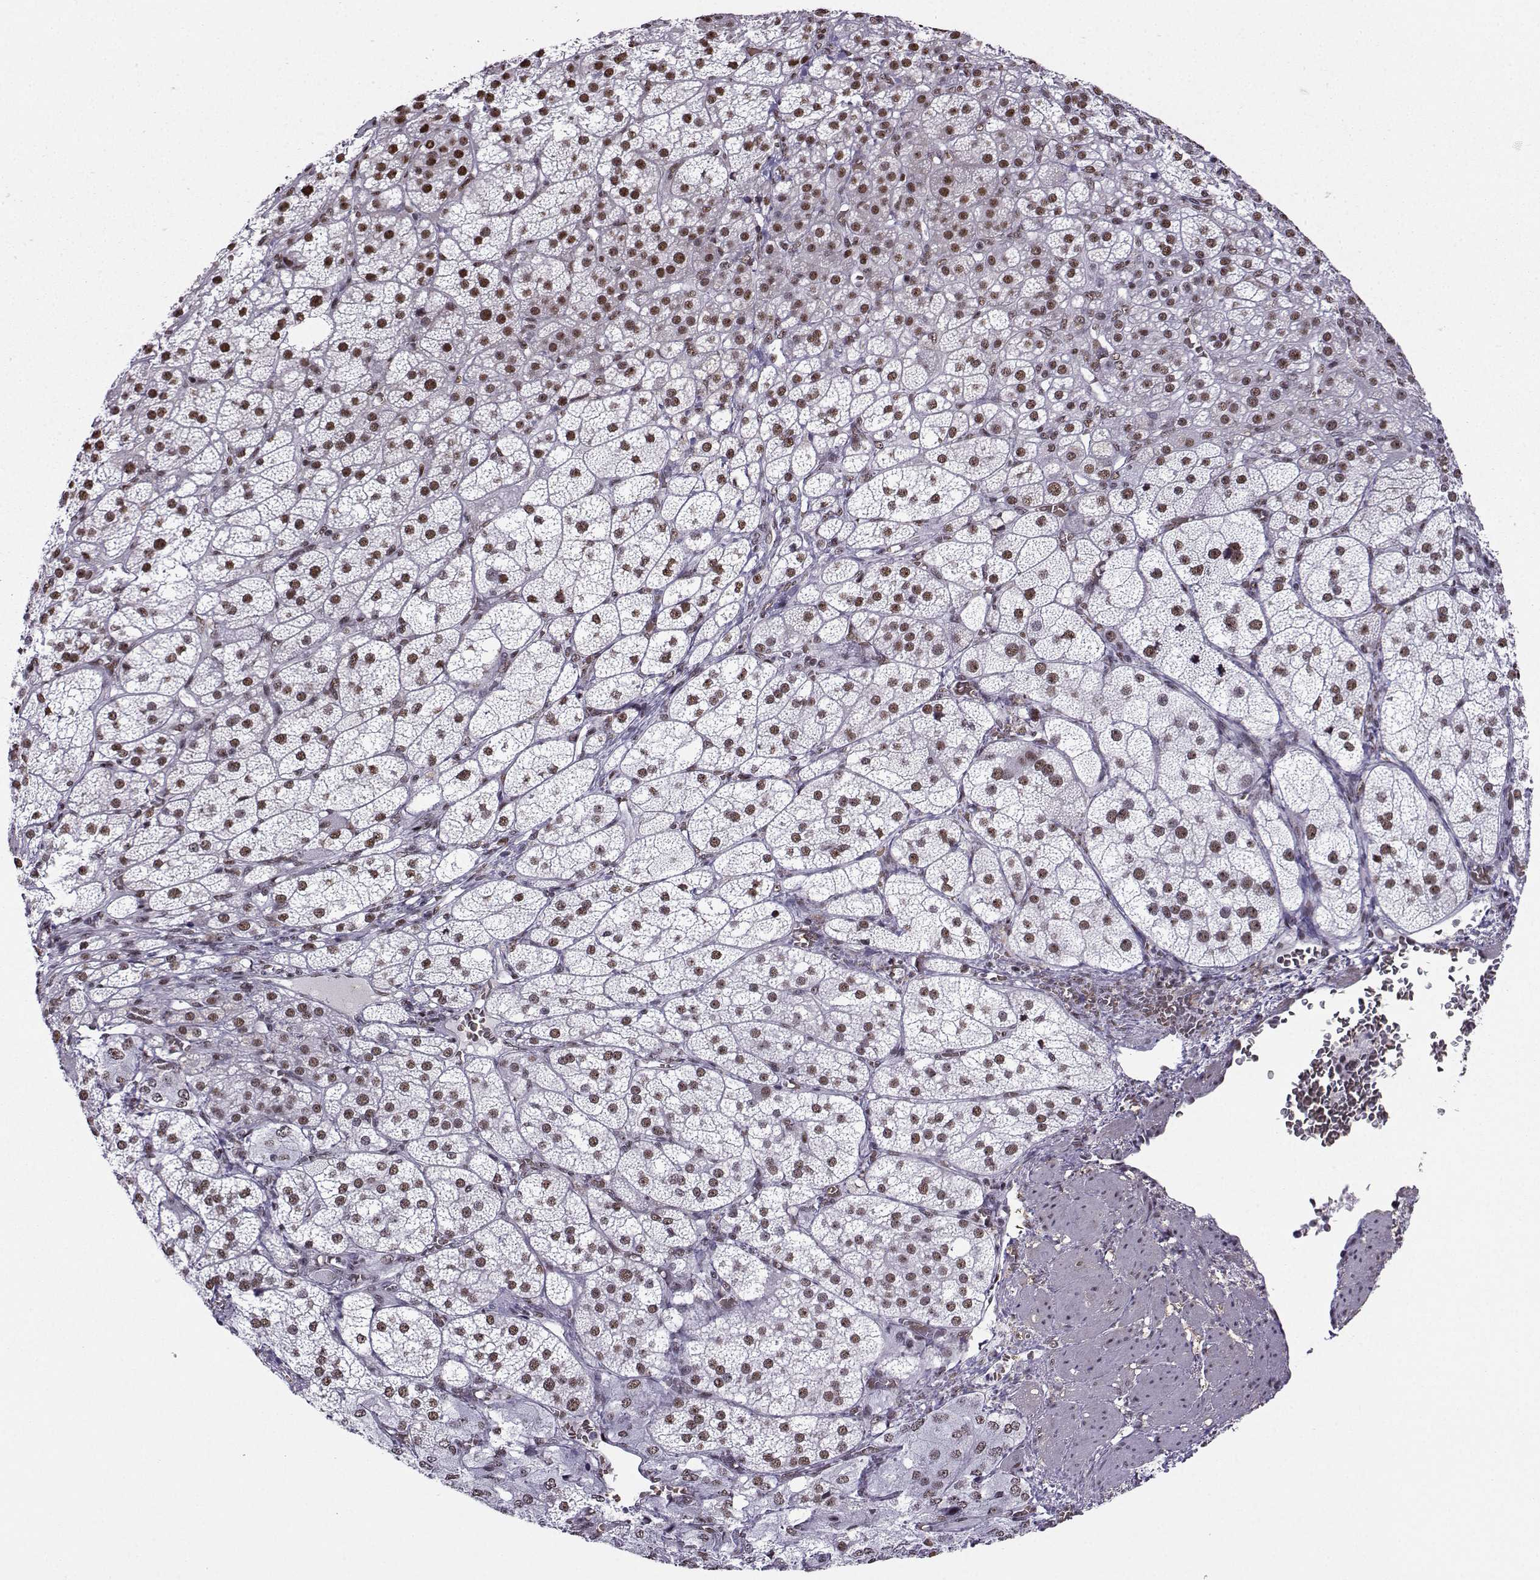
{"staining": {"intensity": "strong", "quantity": "25%-75%", "location": "nuclear"}, "tissue": "adrenal gland", "cell_type": "Glandular cells", "image_type": "normal", "snomed": [{"axis": "morphology", "description": "Normal tissue, NOS"}, {"axis": "topography", "description": "Adrenal gland"}], "caption": "Adrenal gland was stained to show a protein in brown. There is high levels of strong nuclear positivity in about 25%-75% of glandular cells. Nuclei are stained in blue.", "gene": "CCNK", "patient": {"sex": "female", "age": 60}}